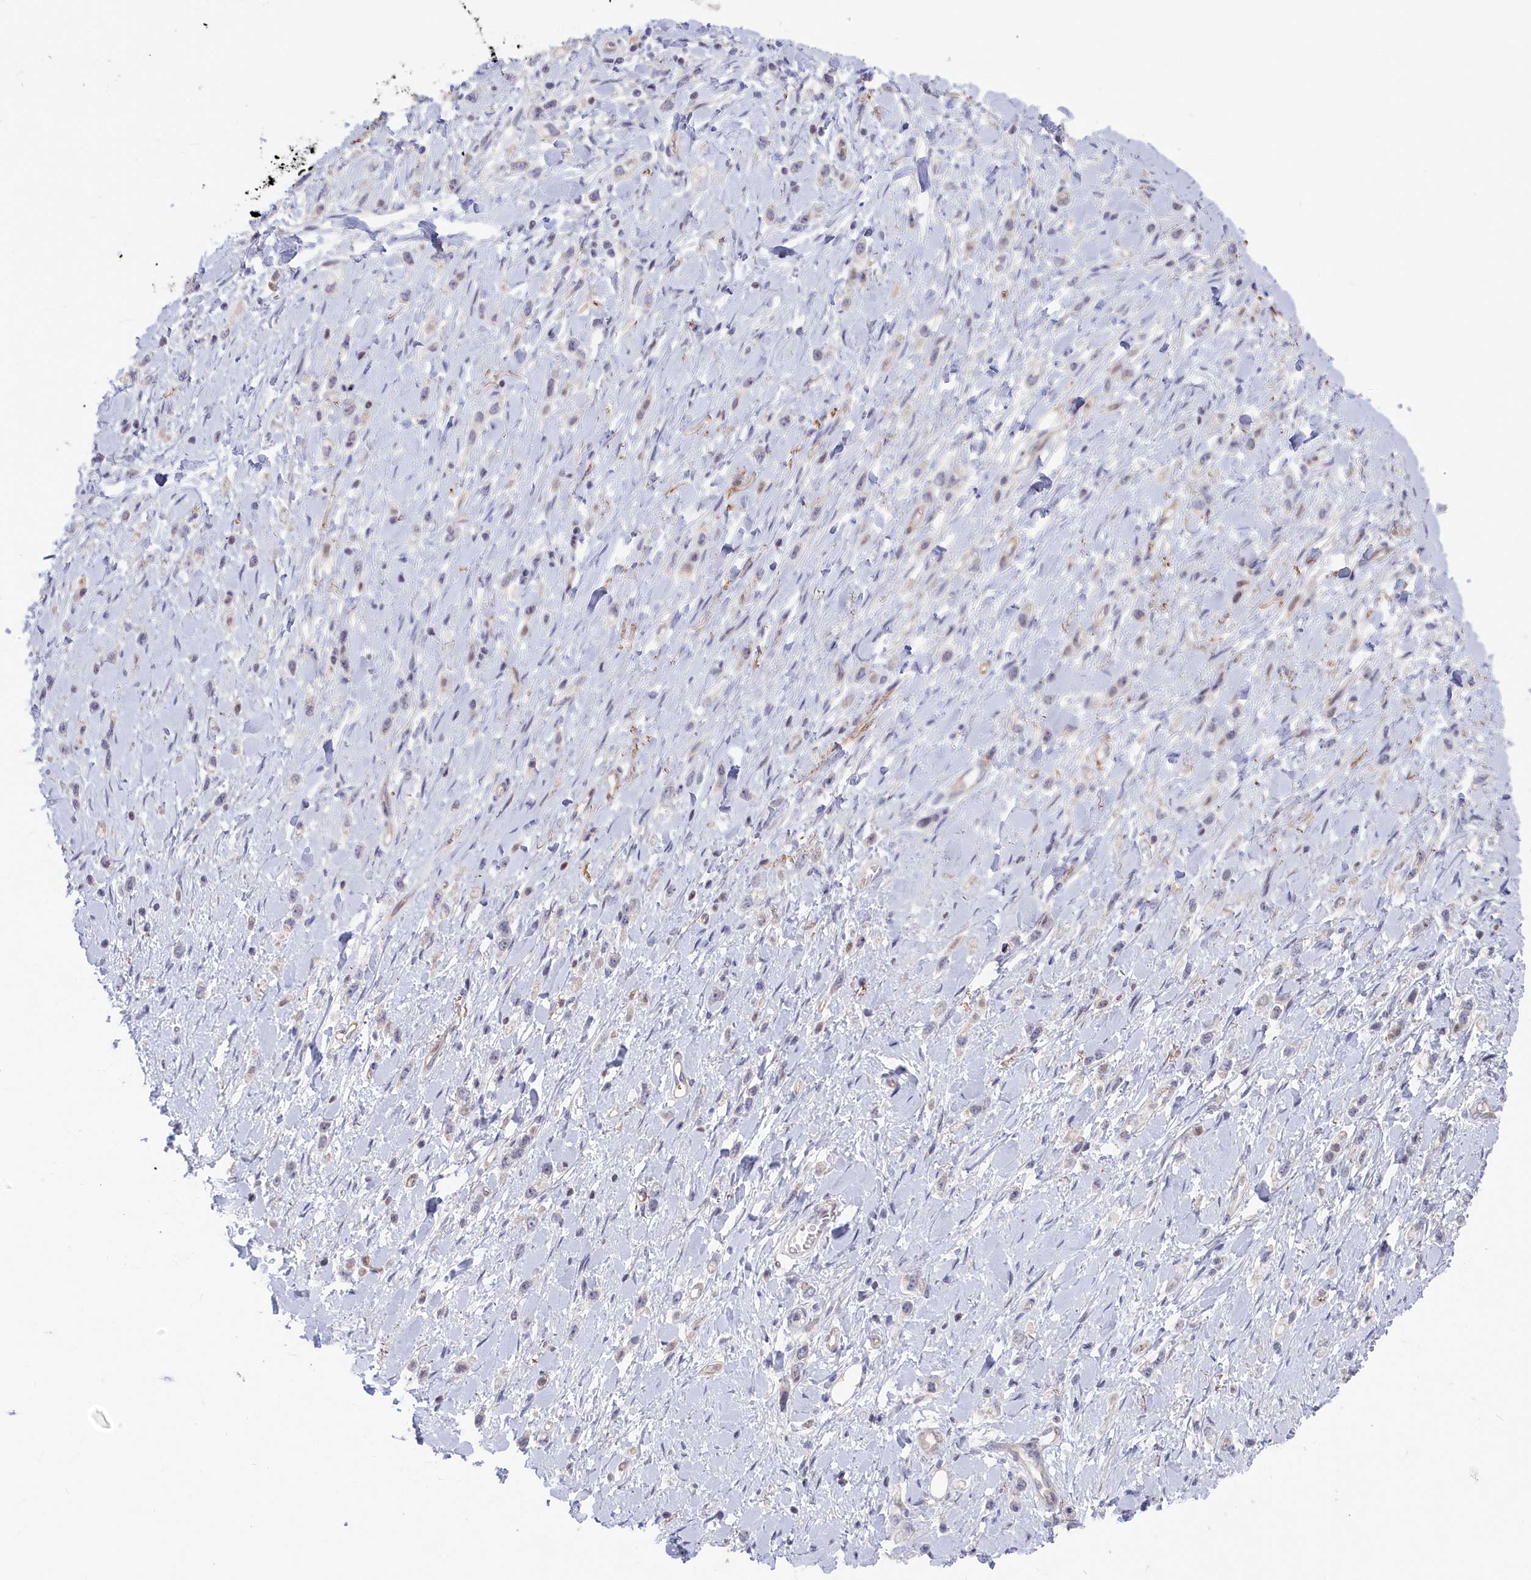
{"staining": {"intensity": "negative", "quantity": "none", "location": "none"}, "tissue": "stomach cancer", "cell_type": "Tumor cells", "image_type": "cancer", "snomed": [{"axis": "morphology", "description": "Adenocarcinoma, NOS"}, {"axis": "topography", "description": "Stomach"}], "caption": "Immunohistochemistry of human stomach cancer (adenocarcinoma) shows no positivity in tumor cells.", "gene": "INTS4", "patient": {"sex": "female", "age": 65}}